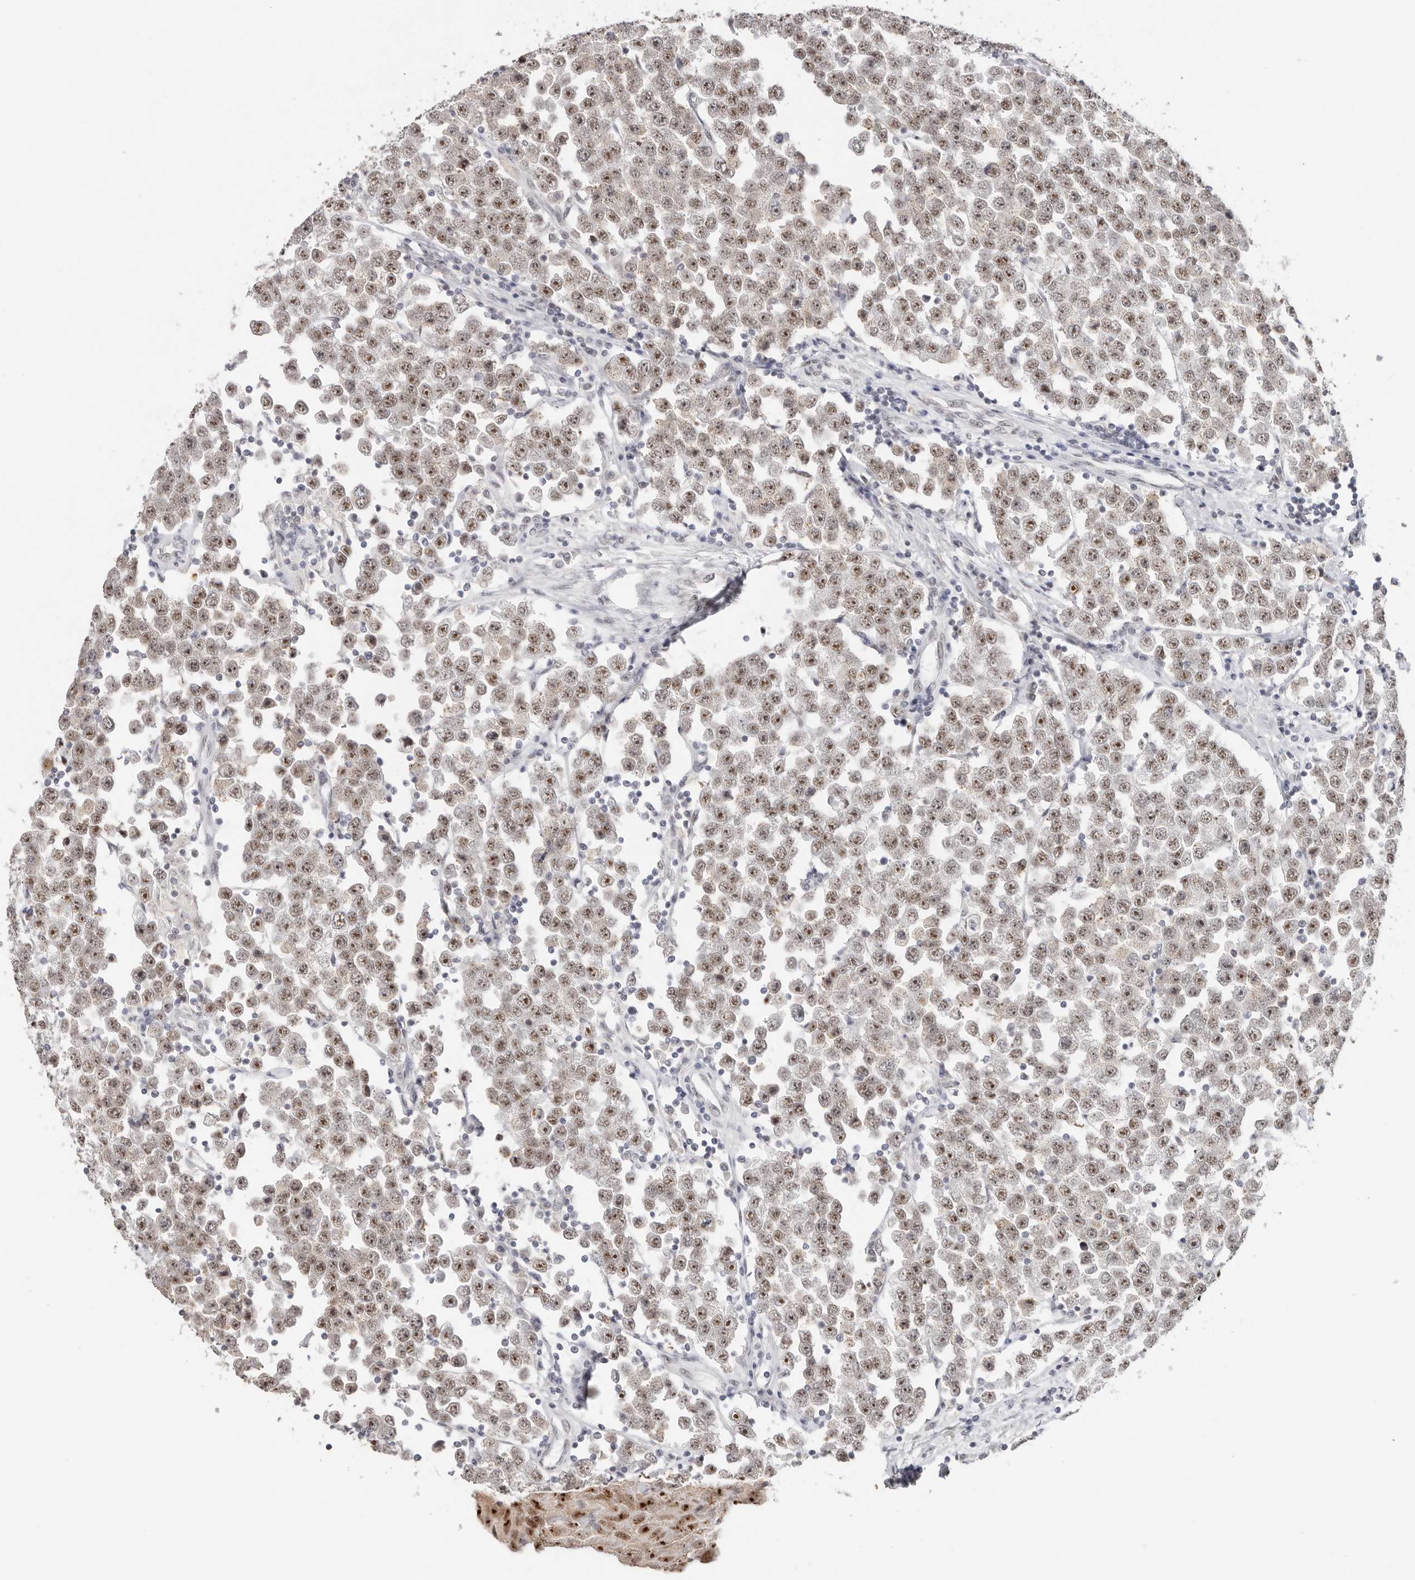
{"staining": {"intensity": "moderate", "quantity": ">75%", "location": "nuclear"}, "tissue": "testis cancer", "cell_type": "Tumor cells", "image_type": "cancer", "snomed": [{"axis": "morphology", "description": "Seminoma, NOS"}, {"axis": "topography", "description": "Testis"}], "caption": "Immunohistochemical staining of human seminoma (testis) reveals medium levels of moderate nuclear protein staining in approximately >75% of tumor cells.", "gene": "LARP7", "patient": {"sex": "male", "age": 28}}